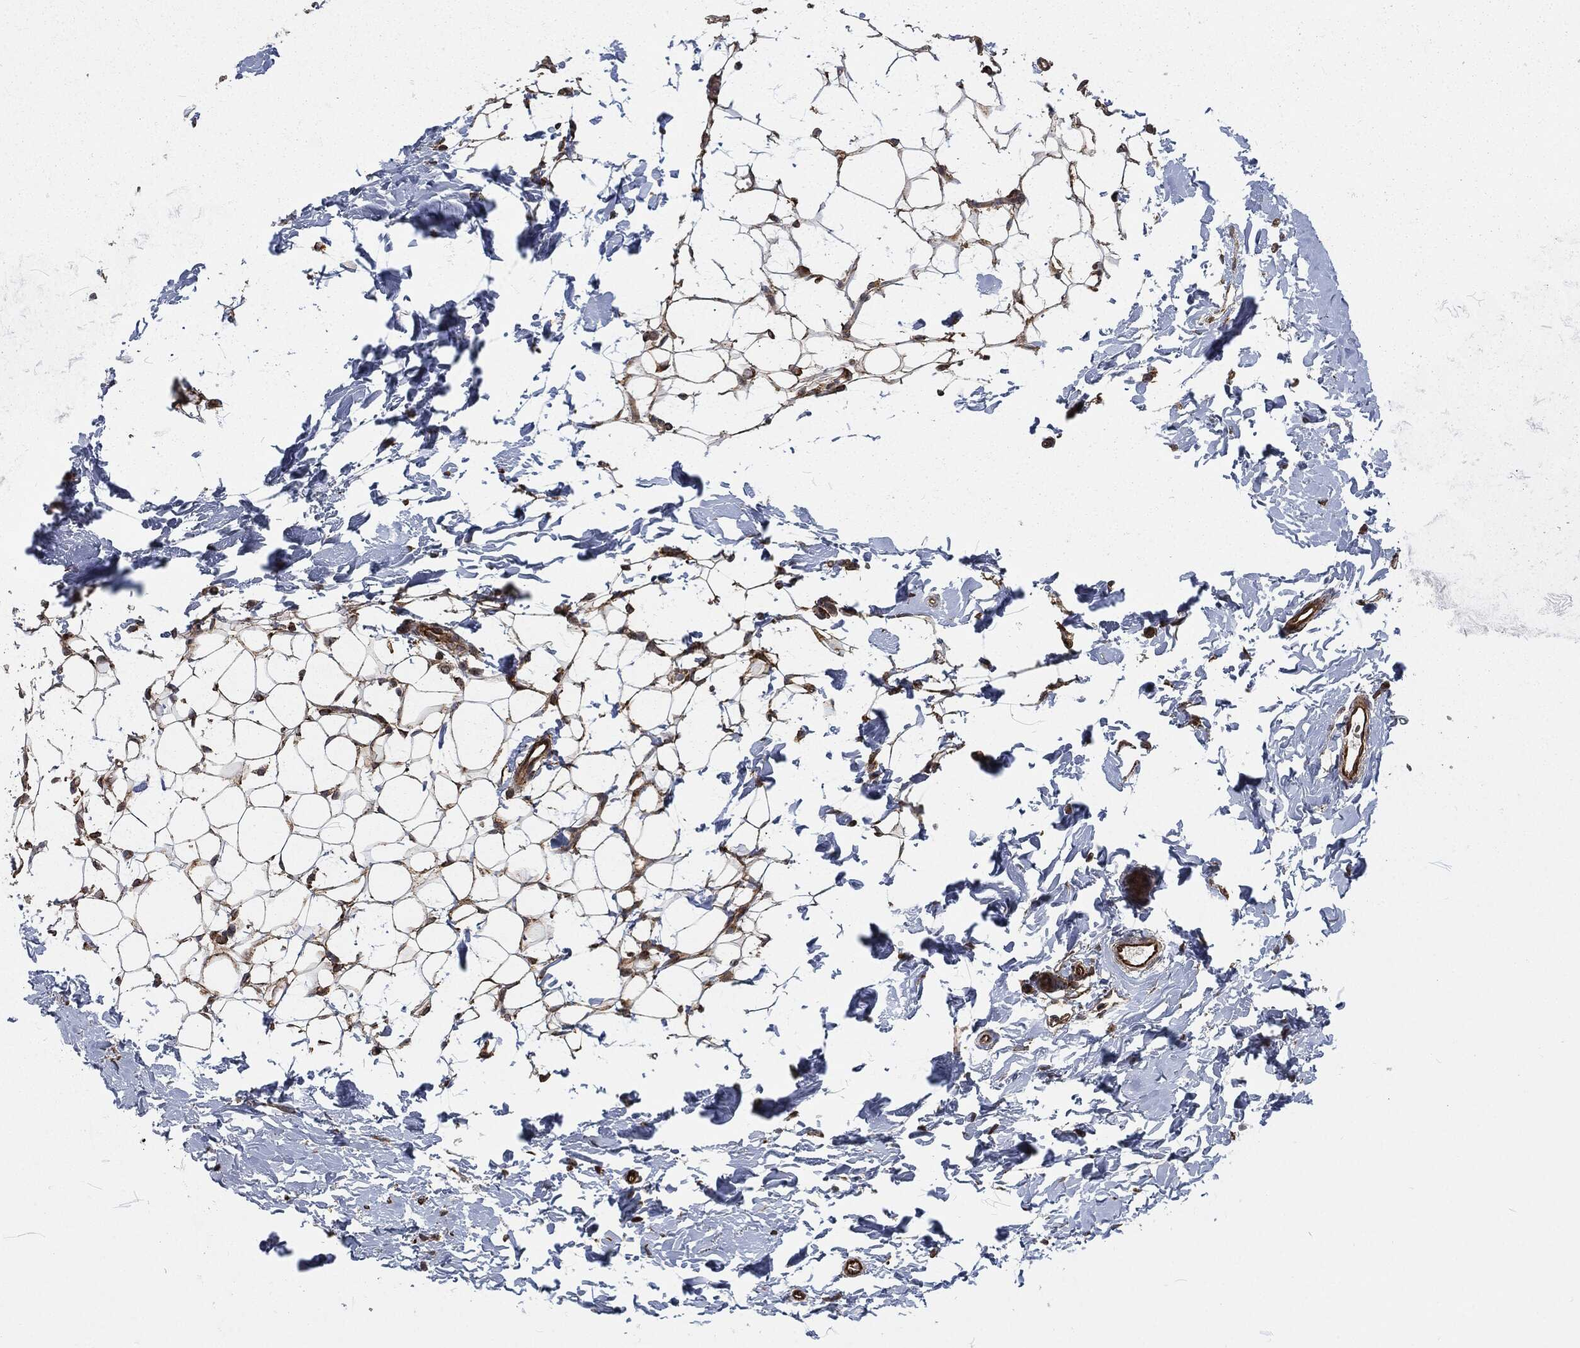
{"staining": {"intensity": "moderate", "quantity": ">75%", "location": "cytoplasmic/membranous"}, "tissue": "breast", "cell_type": "Adipocytes", "image_type": "normal", "snomed": [{"axis": "morphology", "description": "Normal tissue, NOS"}, {"axis": "topography", "description": "Breast"}], "caption": "Immunohistochemical staining of unremarkable human breast exhibits medium levels of moderate cytoplasmic/membranous staining in about >75% of adipocytes.", "gene": "RFTN1", "patient": {"sex": "female", "age": 37}}